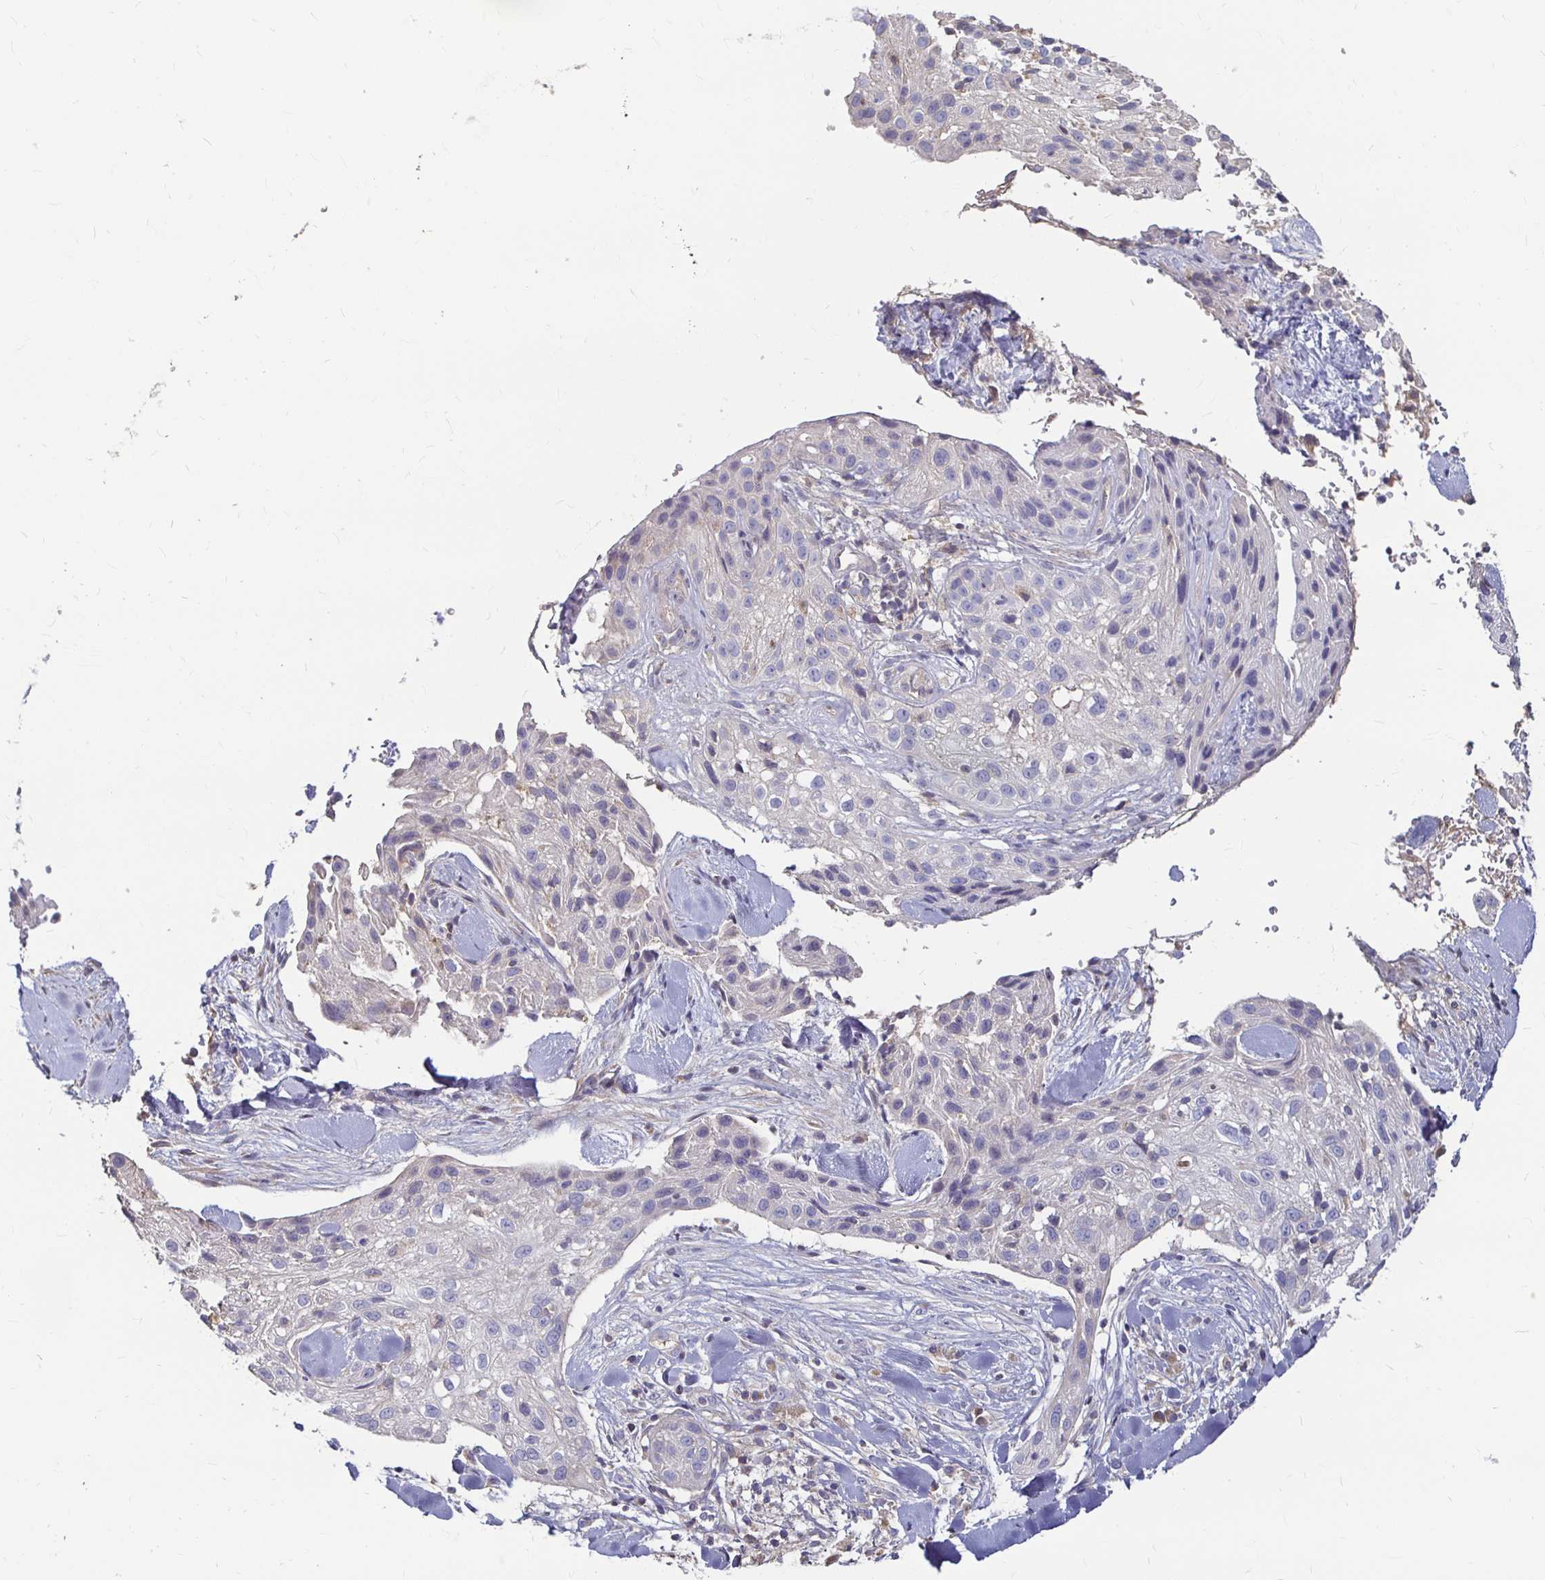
{"staining": {"intensity": "negative", "quantity": "none", "location": "none"}, "tissue": "skin cancer", "cell_type": "Tumor cells", "image_type": "cancer", "snomed": [{"axis": "morphology", "description": "Squamous cell carcinoma, NOS"}, {"axis": "topography", "description": "Skin"}], "caption": "Photomicrograph shows no protein positivity in tumor cells of skin cancer (squamous cell carcinoma) tissue. Brightfield microscopy of IHC stained with DAB (brown) and hematoxylin (blue), captured at high magnification.", "gene": "RNF144B", "patient": {"sex": "male", "age": 82}}